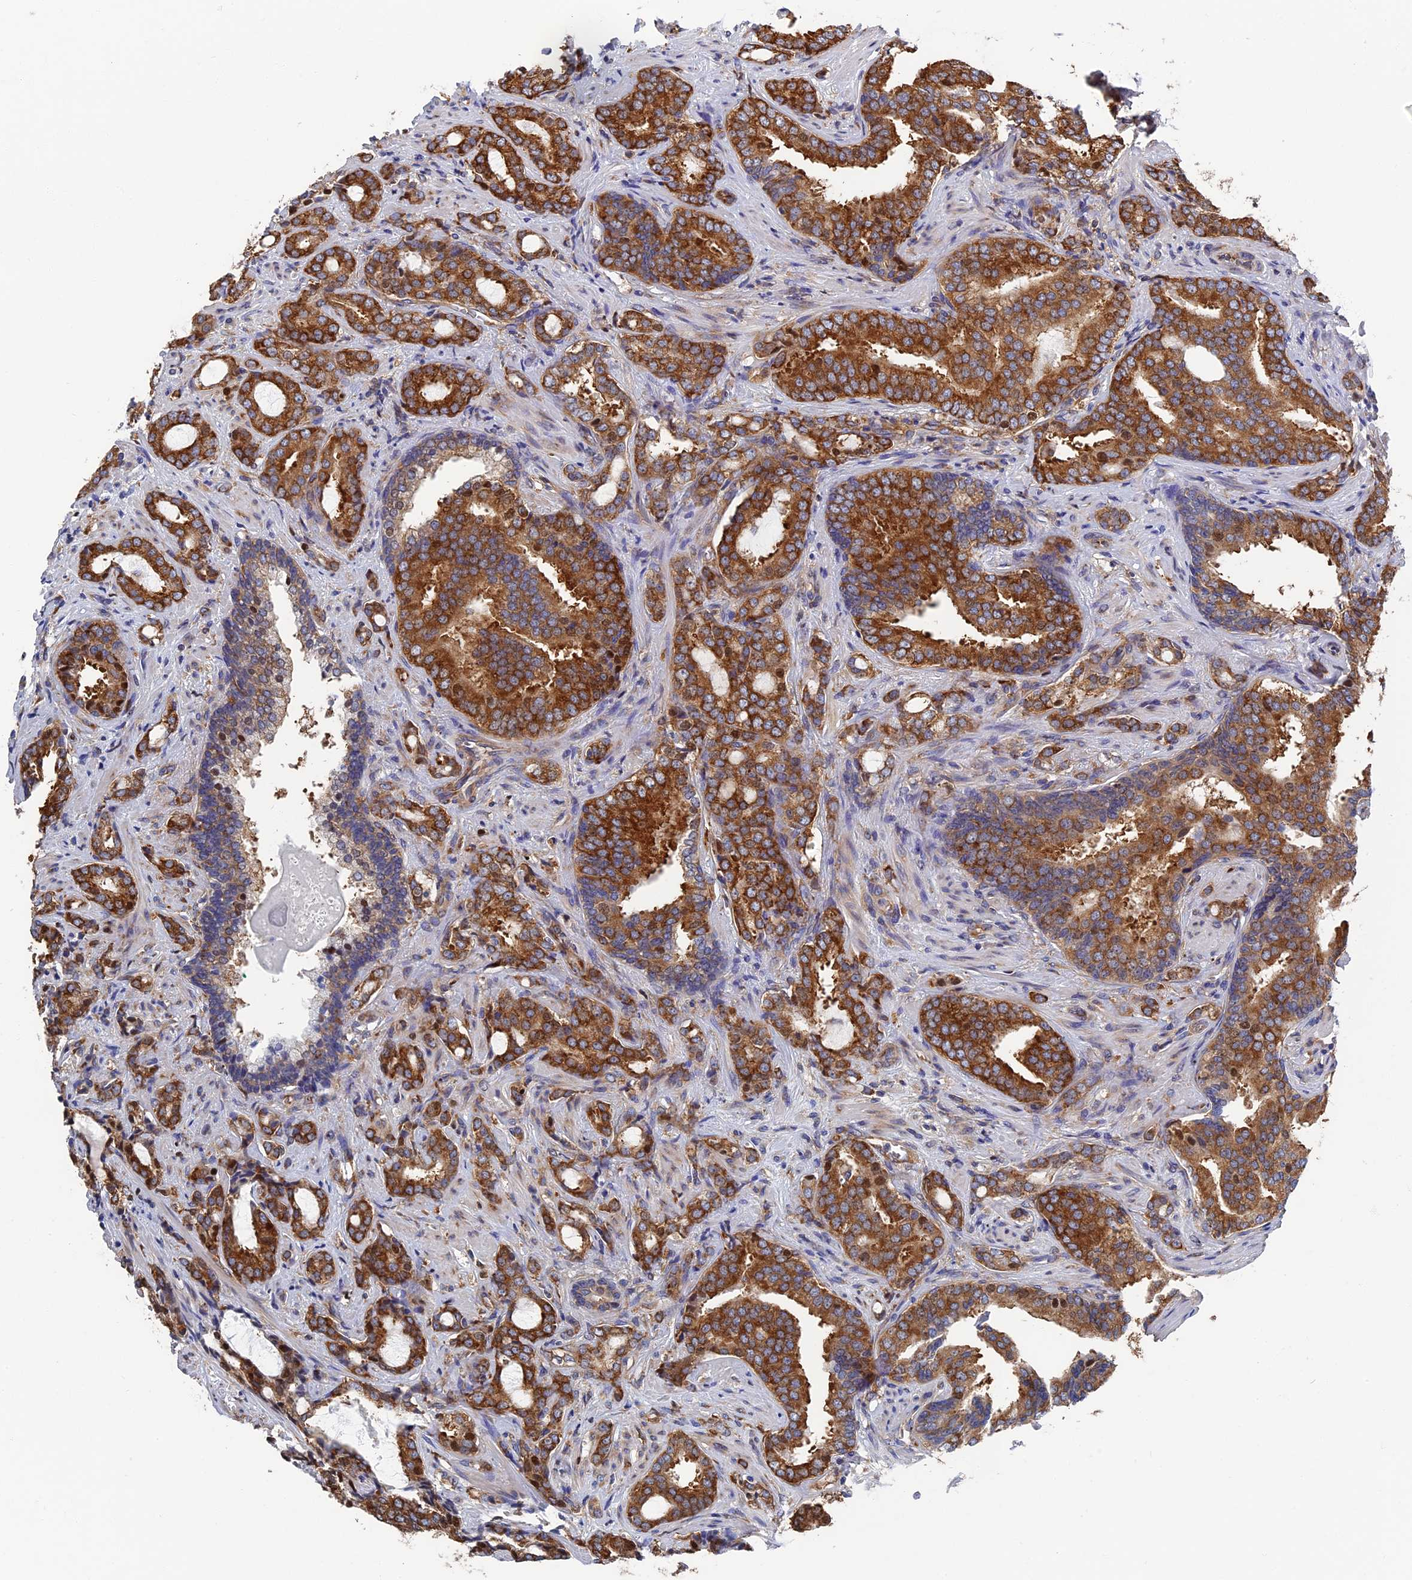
{"staining": {"intensity": "strong", "quantity": ">75%", "location": "cytoplasmic/membranous"}, "tissue": "prostate cancer", "cell_type": "Tumor cells", "image_type": "cancer", "snomed": [{"axis": "morphology", "description": "Adenocarcinoma, High grade"}, {"axis": "topography", "description": "Prostate"}], "caption": "Immunohistochemistry staining of prostate cancer, which exhibits high levels of strong cytoplasmic/membranous staining in approximately >75% of tumor cells indicating strong cytoplasmic/membranous protein positivity. The staining was performed using DAB (3,3'-diaminobenzidine) (brown) for protein detection and nuclei were counterstained in hematoxylin (blue).", "gene": "YBX1", "patient": {"sex": "male", "age": 63}}